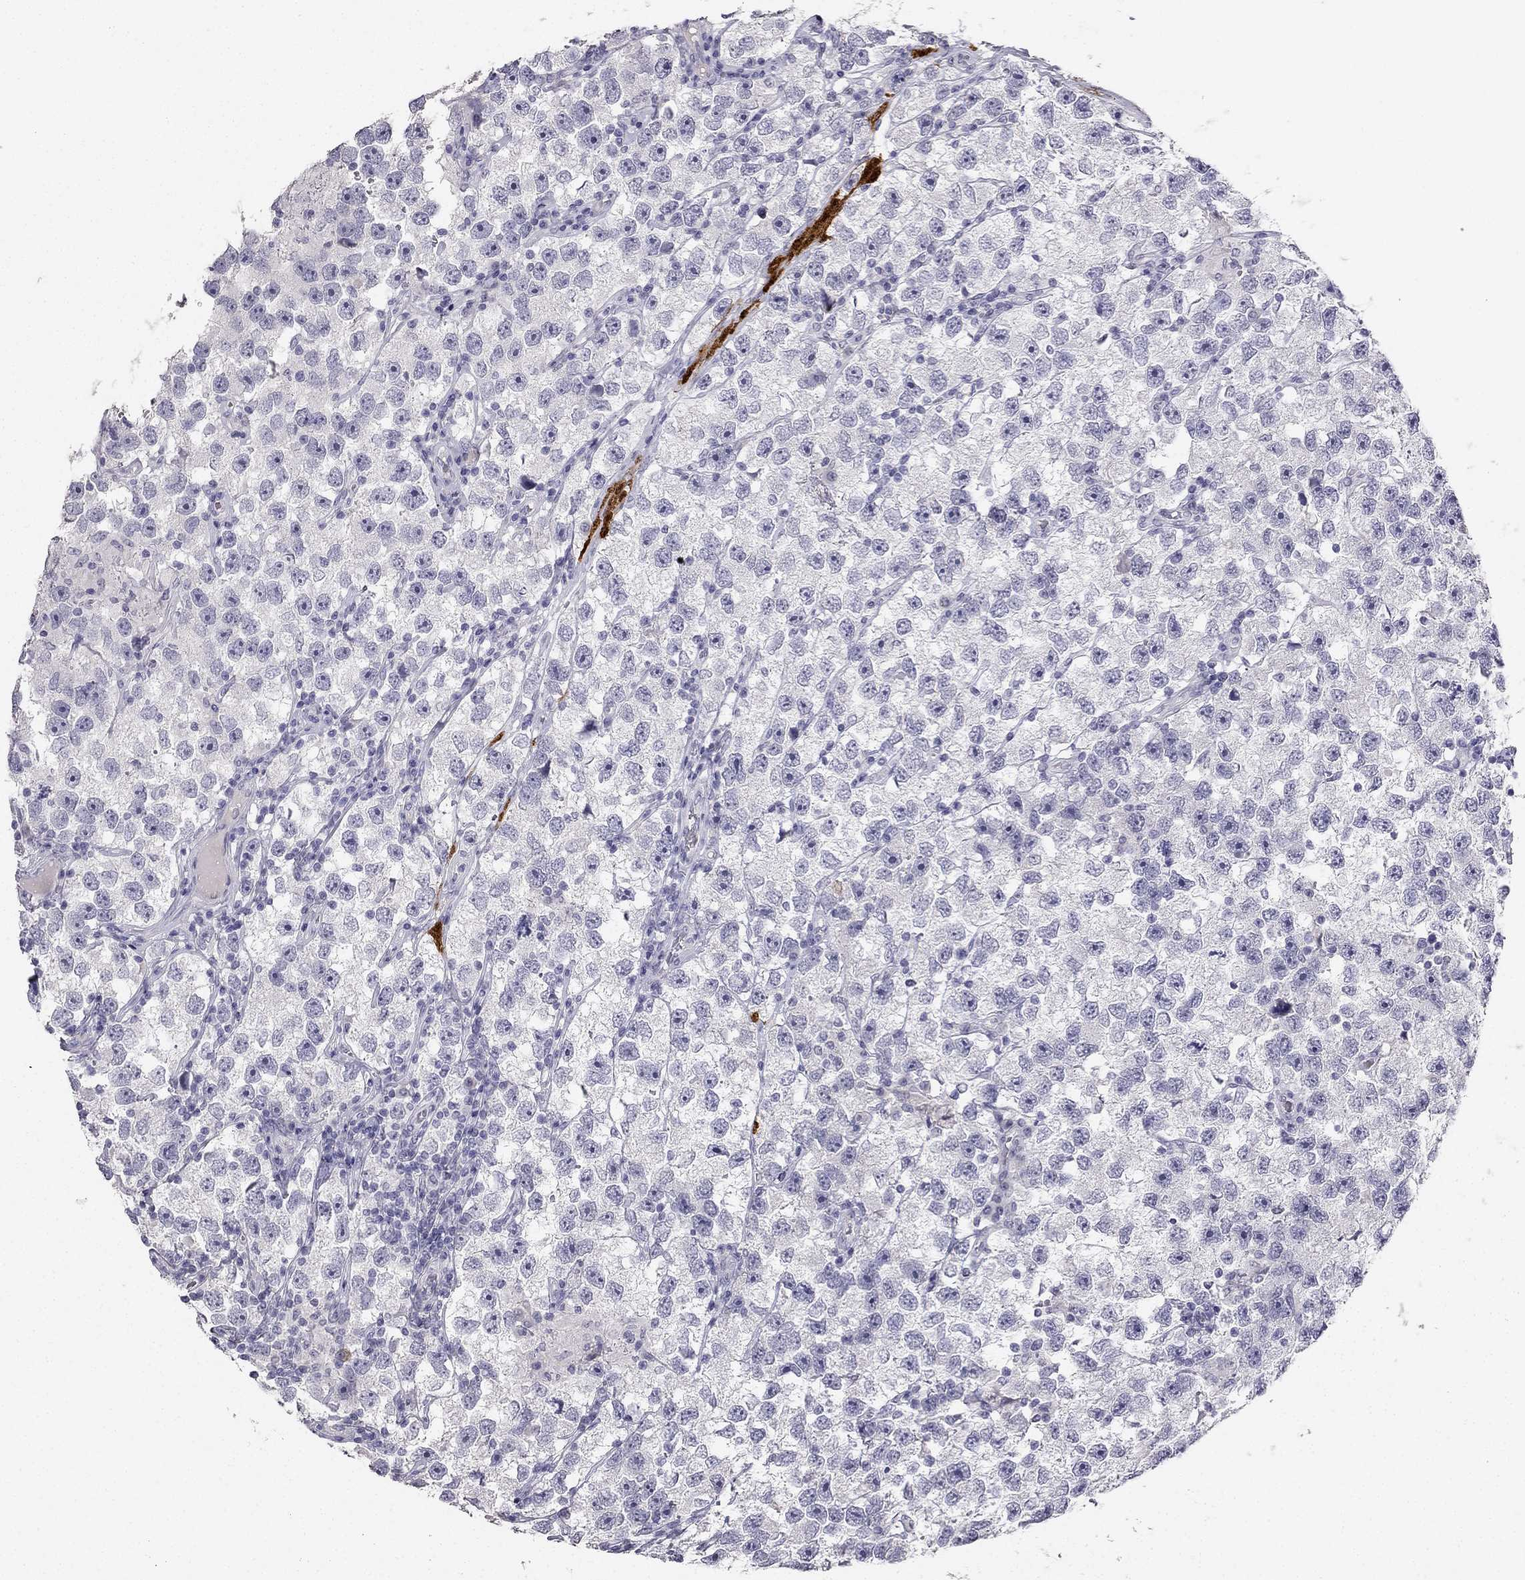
{"staining": {"intensity": "negative", "quantity": "none", "location": "none"}, "tissue": "testis cancer", "cell_type": "Tumor cells", "image_type": "cancer", "snomed": [{"axis": "morphology", "description": "Seminoma, NOS"}, {"axis": "topography", "description": "Testis"}], "caption": "The photomicrograph displays no significant staining in tumor cells of testis cancer (seminoma). (Brightfield microscopy of DAB (3,3'-diaminobenzidine) immunohistochemistry at high magnification).", "gene": "CALB2", "patient": {"sex": "male", "age": 26}}